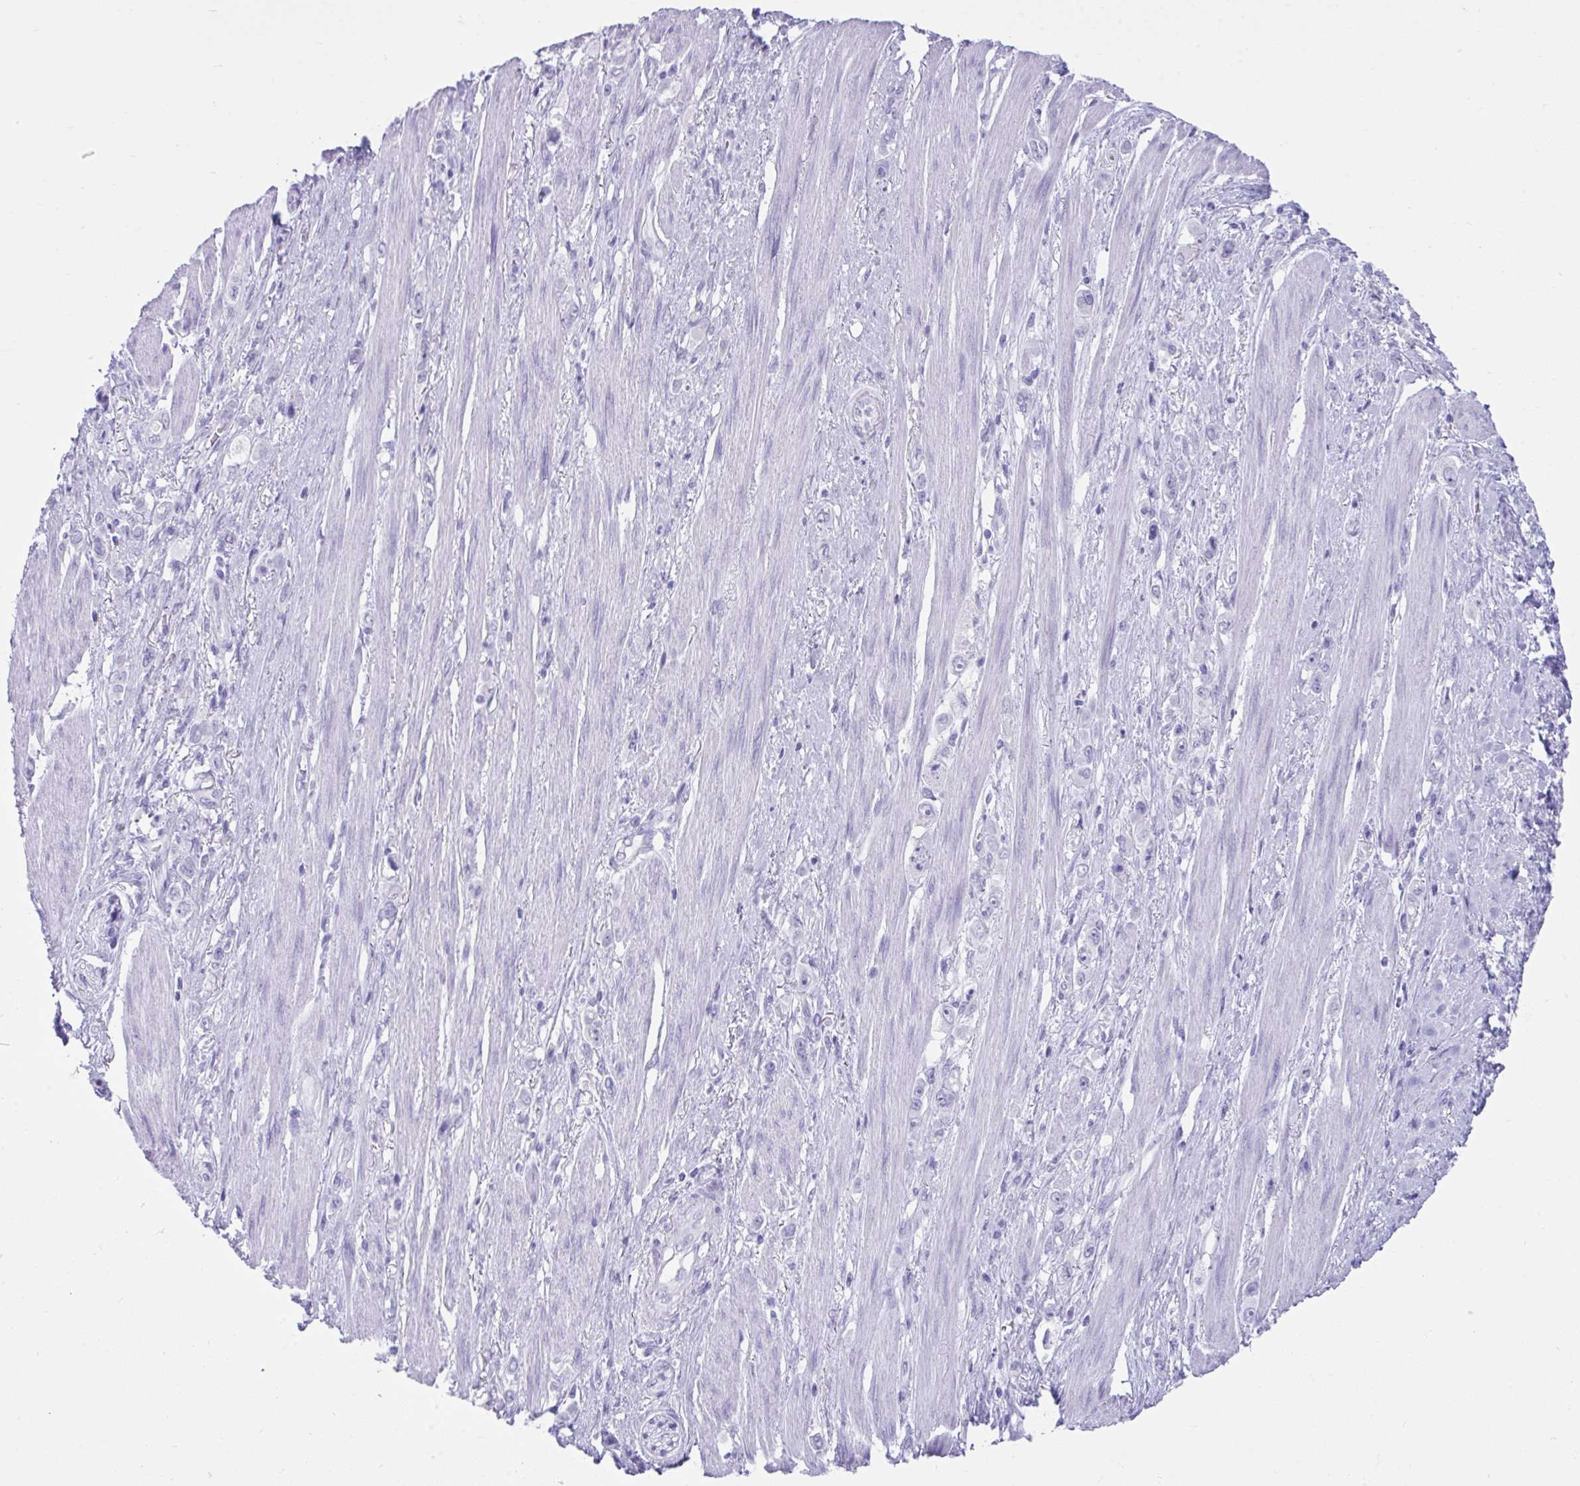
{"staining": {"intensity": "negative", "quantity": "none", "location": "none"}, "tissue": "stomach cancer", "cell_type": "Tumor cells", "image_type": "cancer", "snomed": [{"axis": "morphology", "description": "Adenocarcinoma, NOS"}, {"axis": "topography", "description": "Stomach, upper"}], "caption": "A histopathology image of human adenocarcinoma (stomach) is negative for staining in tumor cells. (DAB (3,3'-diaminobenzidine) immunohistochemistry (IHC), high magnification).", "gene": "PSCA", "patient": {"sex": "male", "age": 75}}